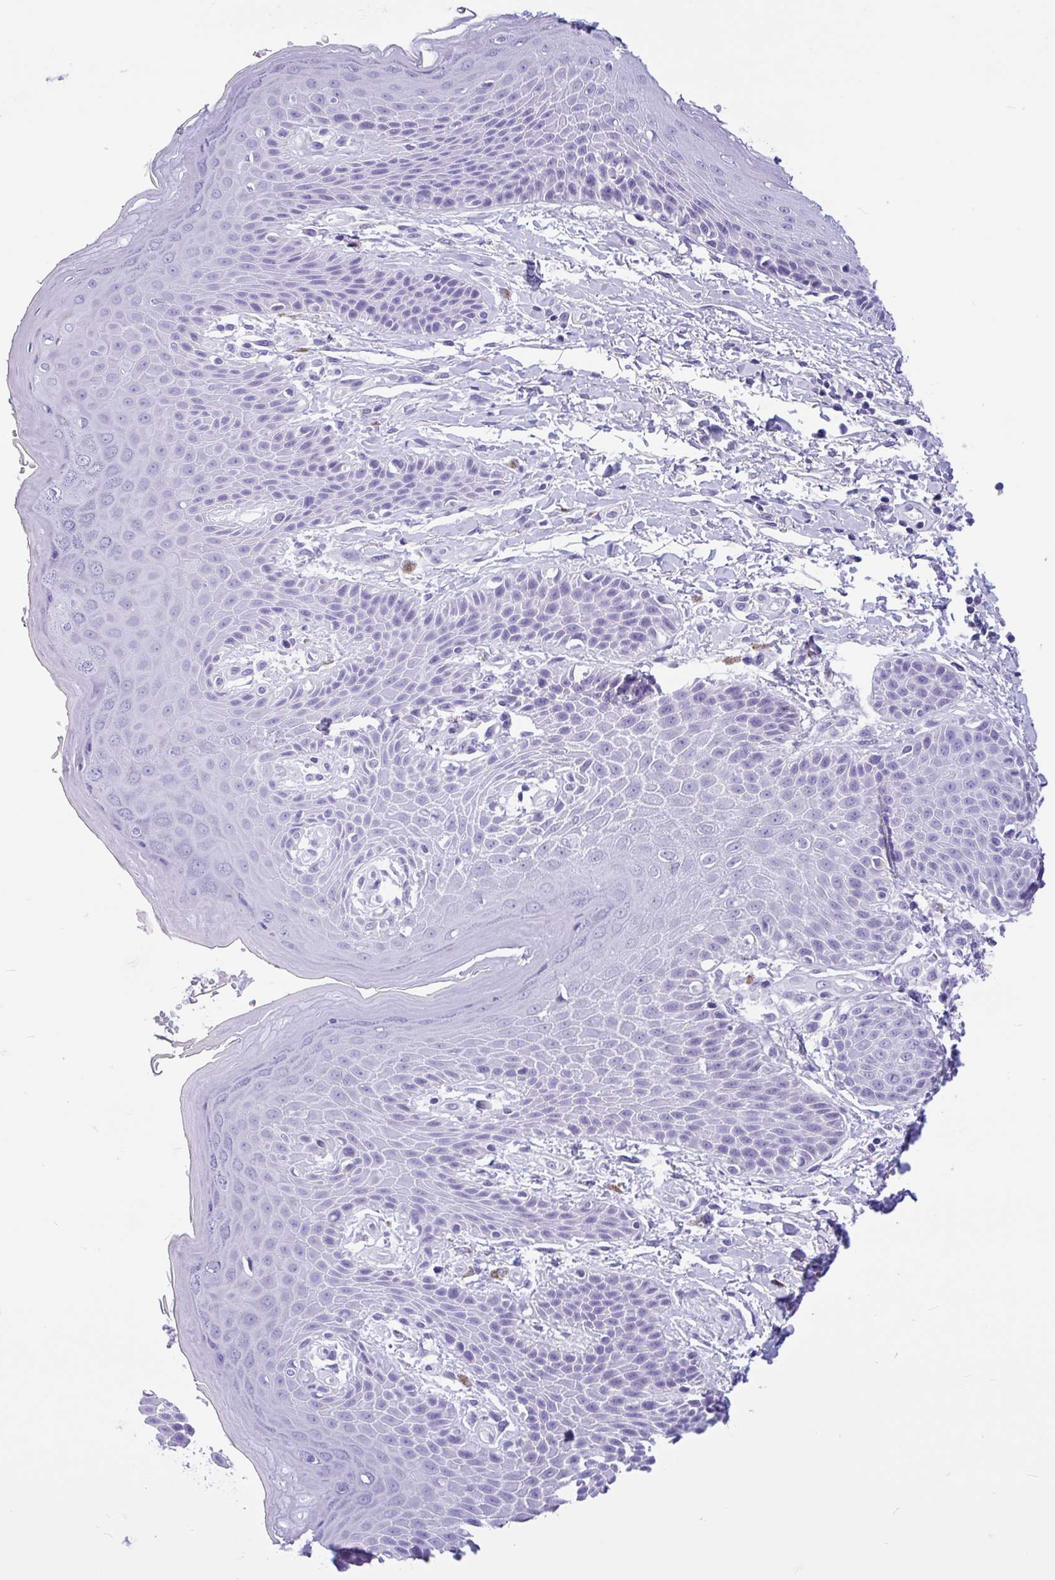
{"staining": {"intensity": "moderate", "quantity": "<25%", "location": "cytoplasmic/membranous"}, "tissue": "skin", "cell_type": "Epidermal cells", "image_type": "normal", "snomed": [{"axis": "morphology", "description": "Normal tissue, NOS"}, {"axis": "topography", "description": "Peripheral nerve tissue"}], "caption": "There is low levels of moderate cytoplasmic/membranous expression in epidermal cells of benign skin, as demonstrated by immunohistochemical staining (brown color).", "gene": "ZNF319", "patient": {"sex": "male", "age": 51}}